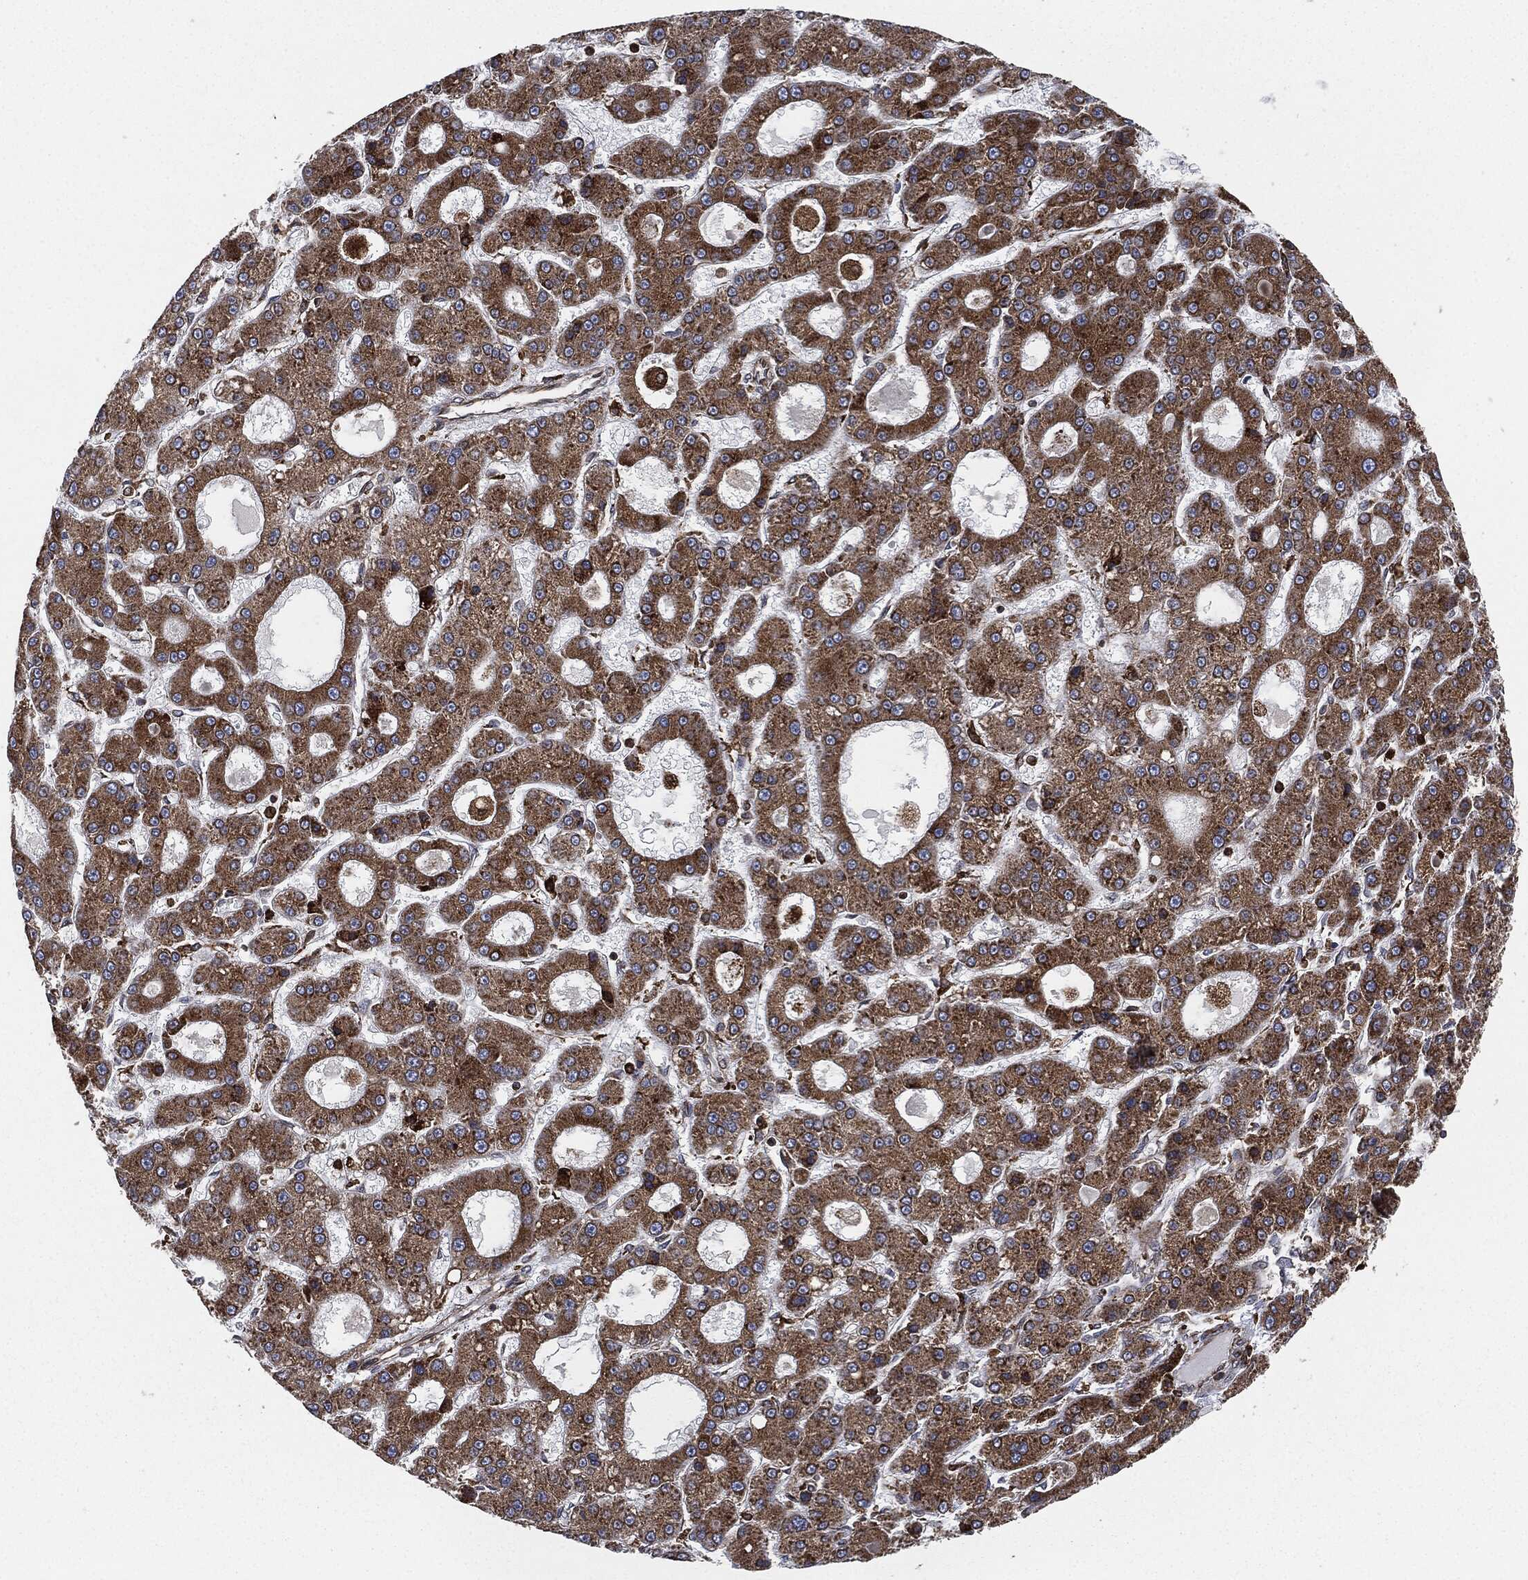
{"staining": {"intensity": "moderate", "quantity": ">75%", "location": "cytoplasmic/membranous"}, "tissue": "liver cancer", "cell_type": "Tumor cells", "image_type": "cancer", "snomed": [{"axis": "morphology", "description": "Carcinoma, Hepatocellular, NOS"}, {"axis": "topography", "description": "Liver"}], "caption": "IHC staining of liver cancer (hepatocellular carcinoma), which demonstrates medium levels of moderate cytoplasmic/membranous staining in approximately >75% of tumor cells indicating moderate cytoplasmic/membranous protein staining. The staining was performed using DAB (3,3'-diaminobenzidine) (brown) for protein detection and nuclei were counterstained in hematoxylin (blue).", "gene": "CALR", "patient": {"sex": "male", "age": 70}}